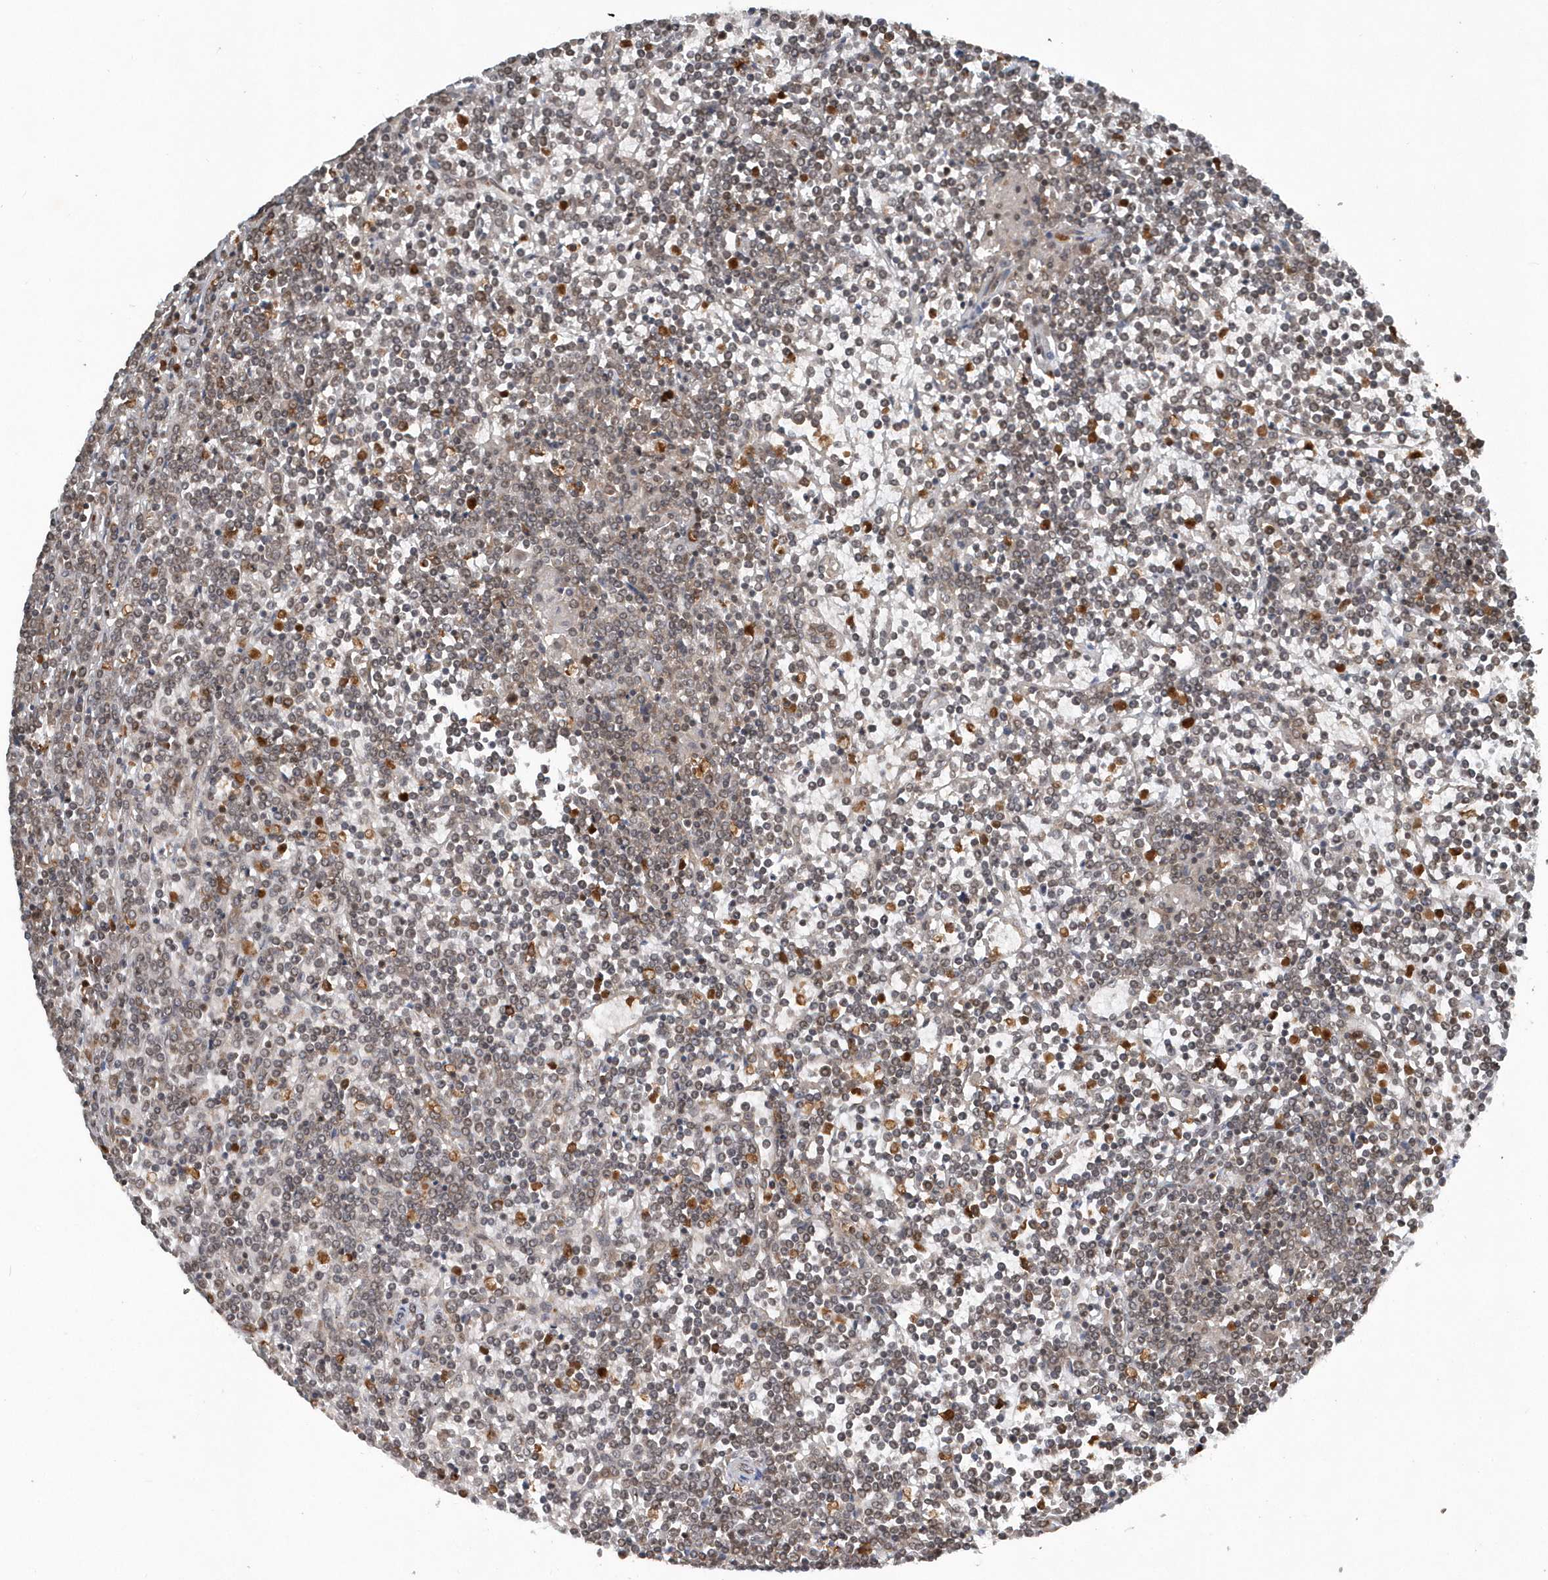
{"staining": {"intensity": "weak", "quantity": "25%-75%", "location": "nuclear"}, "tissue": "lymphoma", "cell_type": "Tumor cells", "image_type": "cancer", "snomed": [{"axis": "morphology", "description": "Malignant lymphoma, non-Hodgkin's type, Low grade"}, {"axis": "topography", "description": "Spleen"}], "caption": "There is low levels of weak nuclear staining in tumor cells of lymphoma, as demonstrated by immunohistochemical staining (brown color).", "gene": "EIF2B1", "patient": {"sex": "female", "age": 19}}